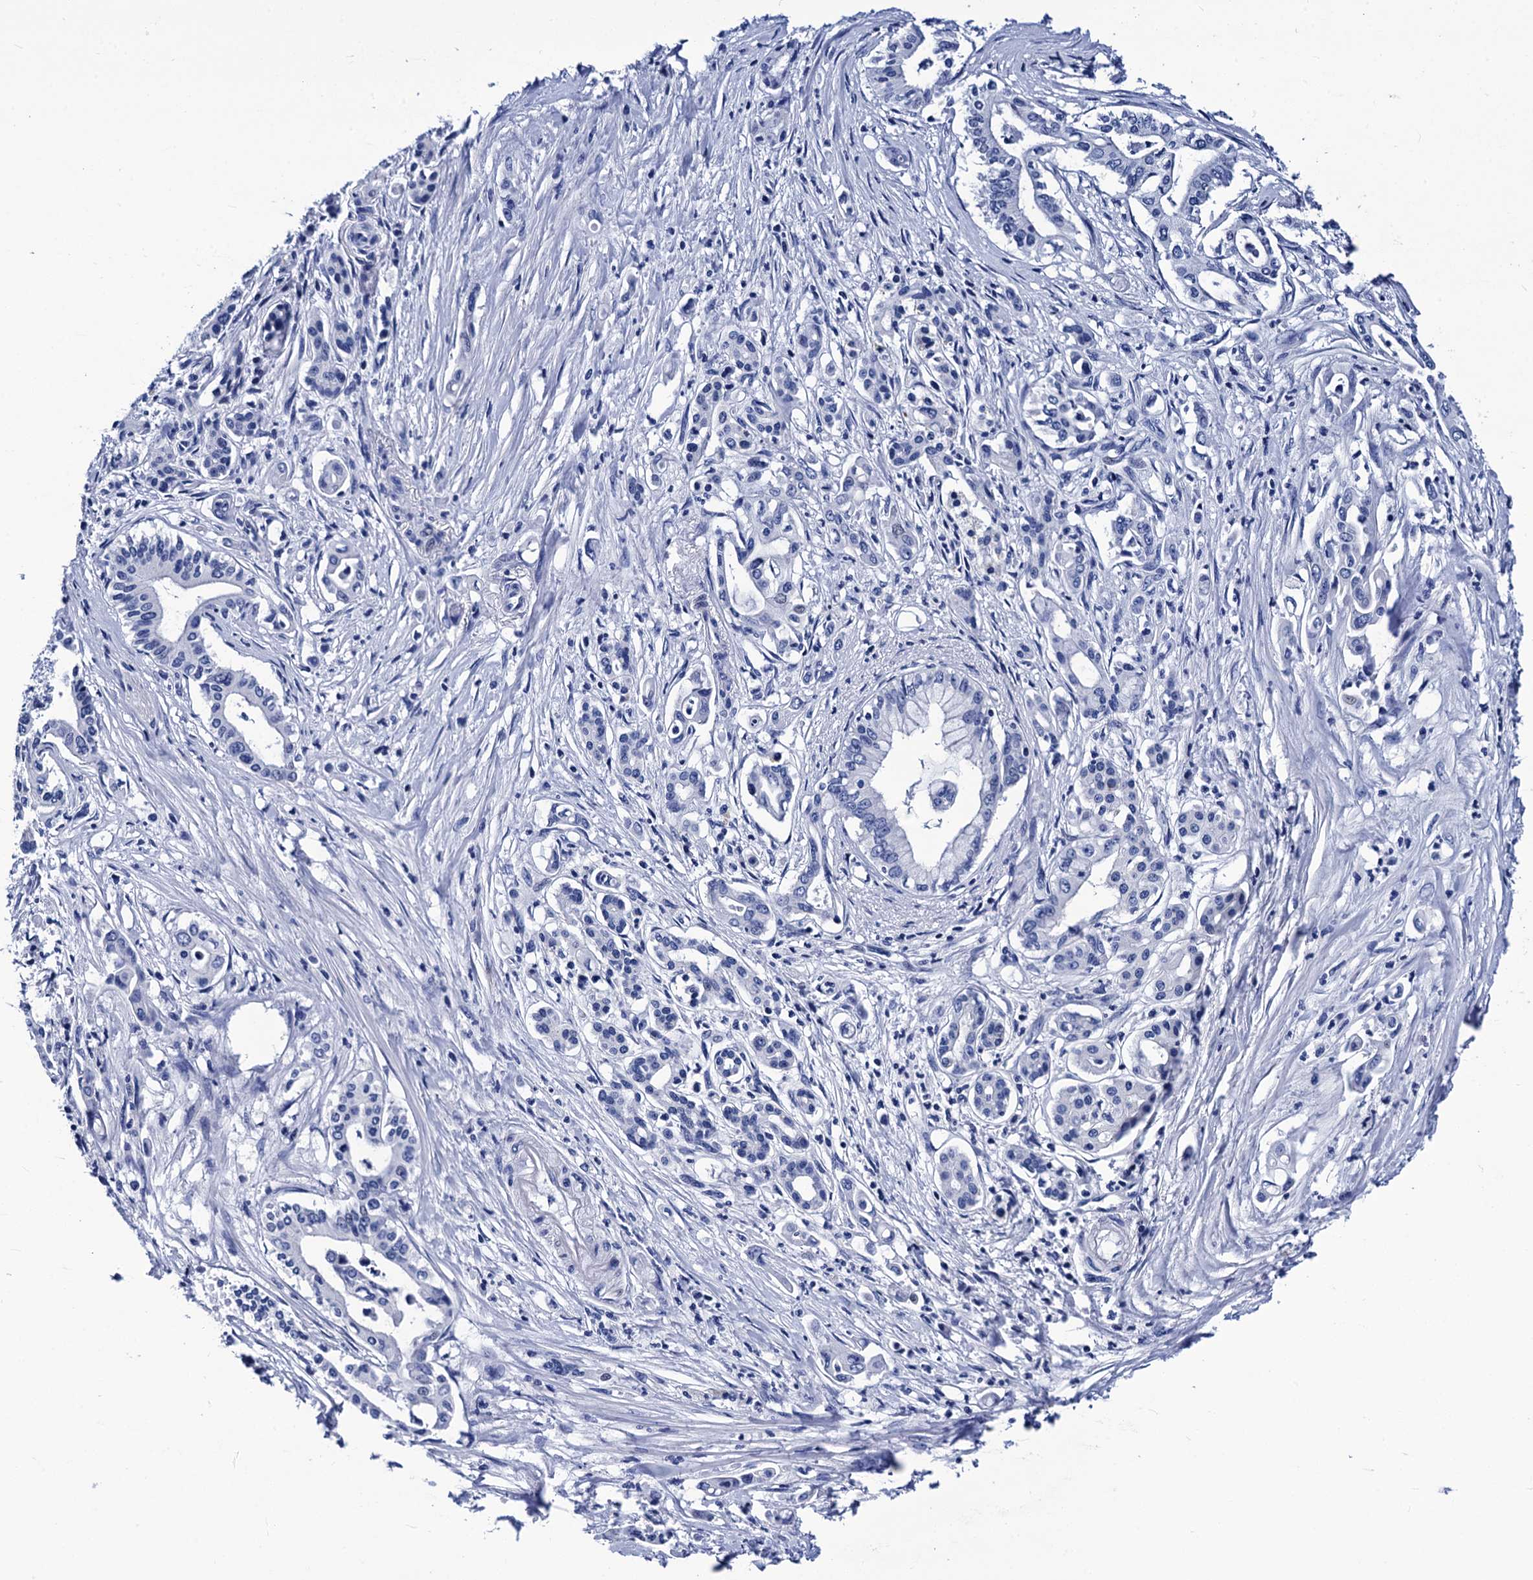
{"staining": {"intensity": "negative", "quantity": "none", "location": "none"}, "tissue": "pancreatic cancer", "cell_type": "Tumor cells", "image_type": "cancer", "snomed": [{"axis": "morphology", "description": "Adenocarcinoma, NOS"}, {"axis": "topography", "description": "Pancreas"}], "caption": "Pancreatic cancer stained for a protein using immunohistochemistry (IHC) demonstrates no expression tumor cells.", "gene": "MYBPC3", "patient": {"sex": "female", "age": 66}}